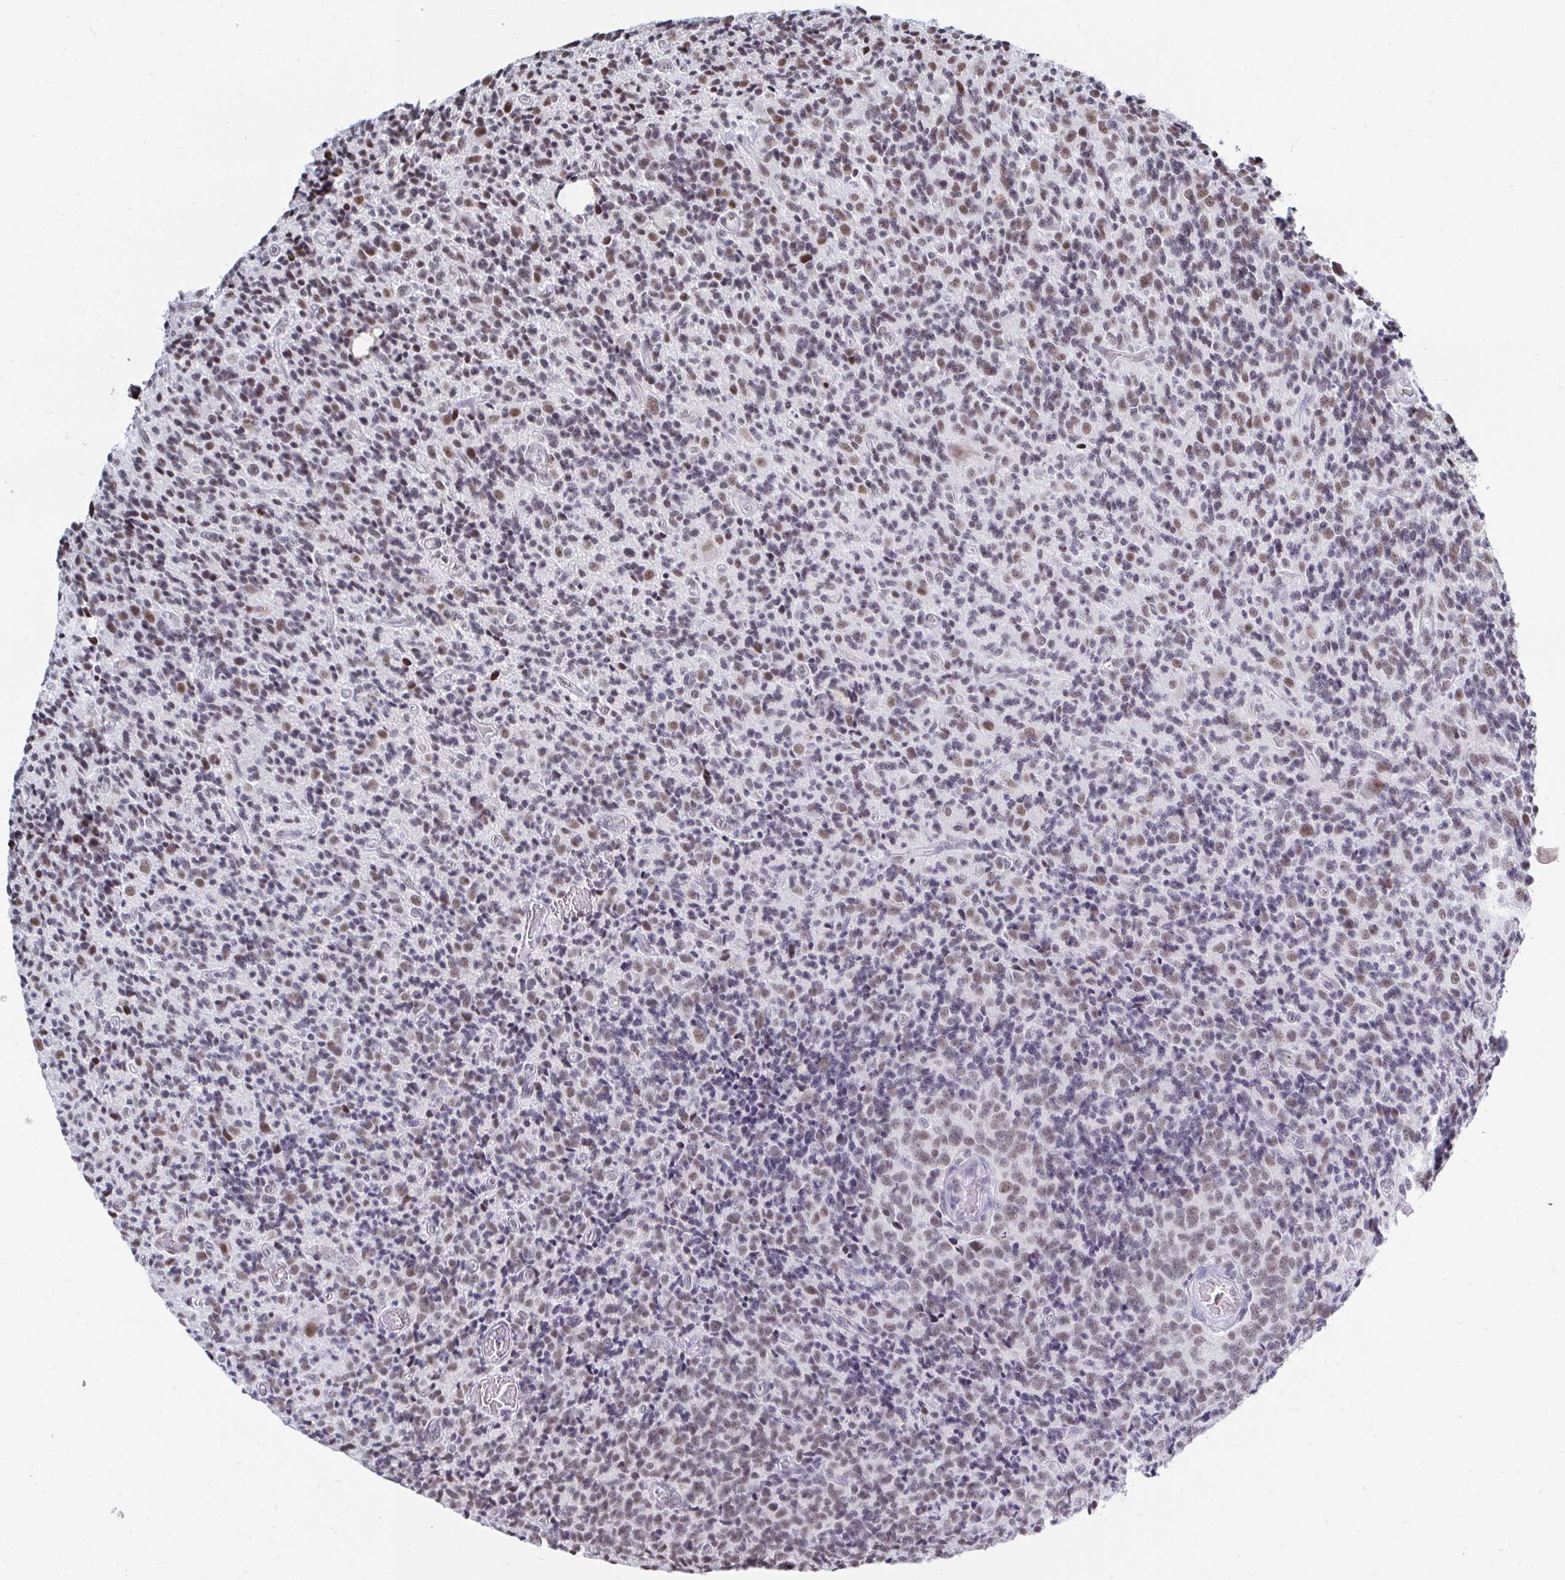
{"staining": {"intensity": "moderate", "quantity": "<25%", "location": "nuclear"}, "tissue": "glioma", "cell_type": "Tumor cells", "image_type": "cancer", "snomed": [{"axis": "morphology", "description": "Glioma, malignant, High grade"}, {"axis": "topography", "description": "Brain"}], "caption": "Immunohistochemistry staining of malignant glioma (high-grade), which demonstrates low levels of moderate nuclear positivity in approximately <25% of tumor cells indicating moderate nuclear protein positivity. The staining was performed using DAB (3,3'-diaminobenzidine) (brown) for protein detection and nuclei were counterstained in hematoxylin (blue).", "gene": "TRIP12", "patient": {"sex": "male", "age": 76}}